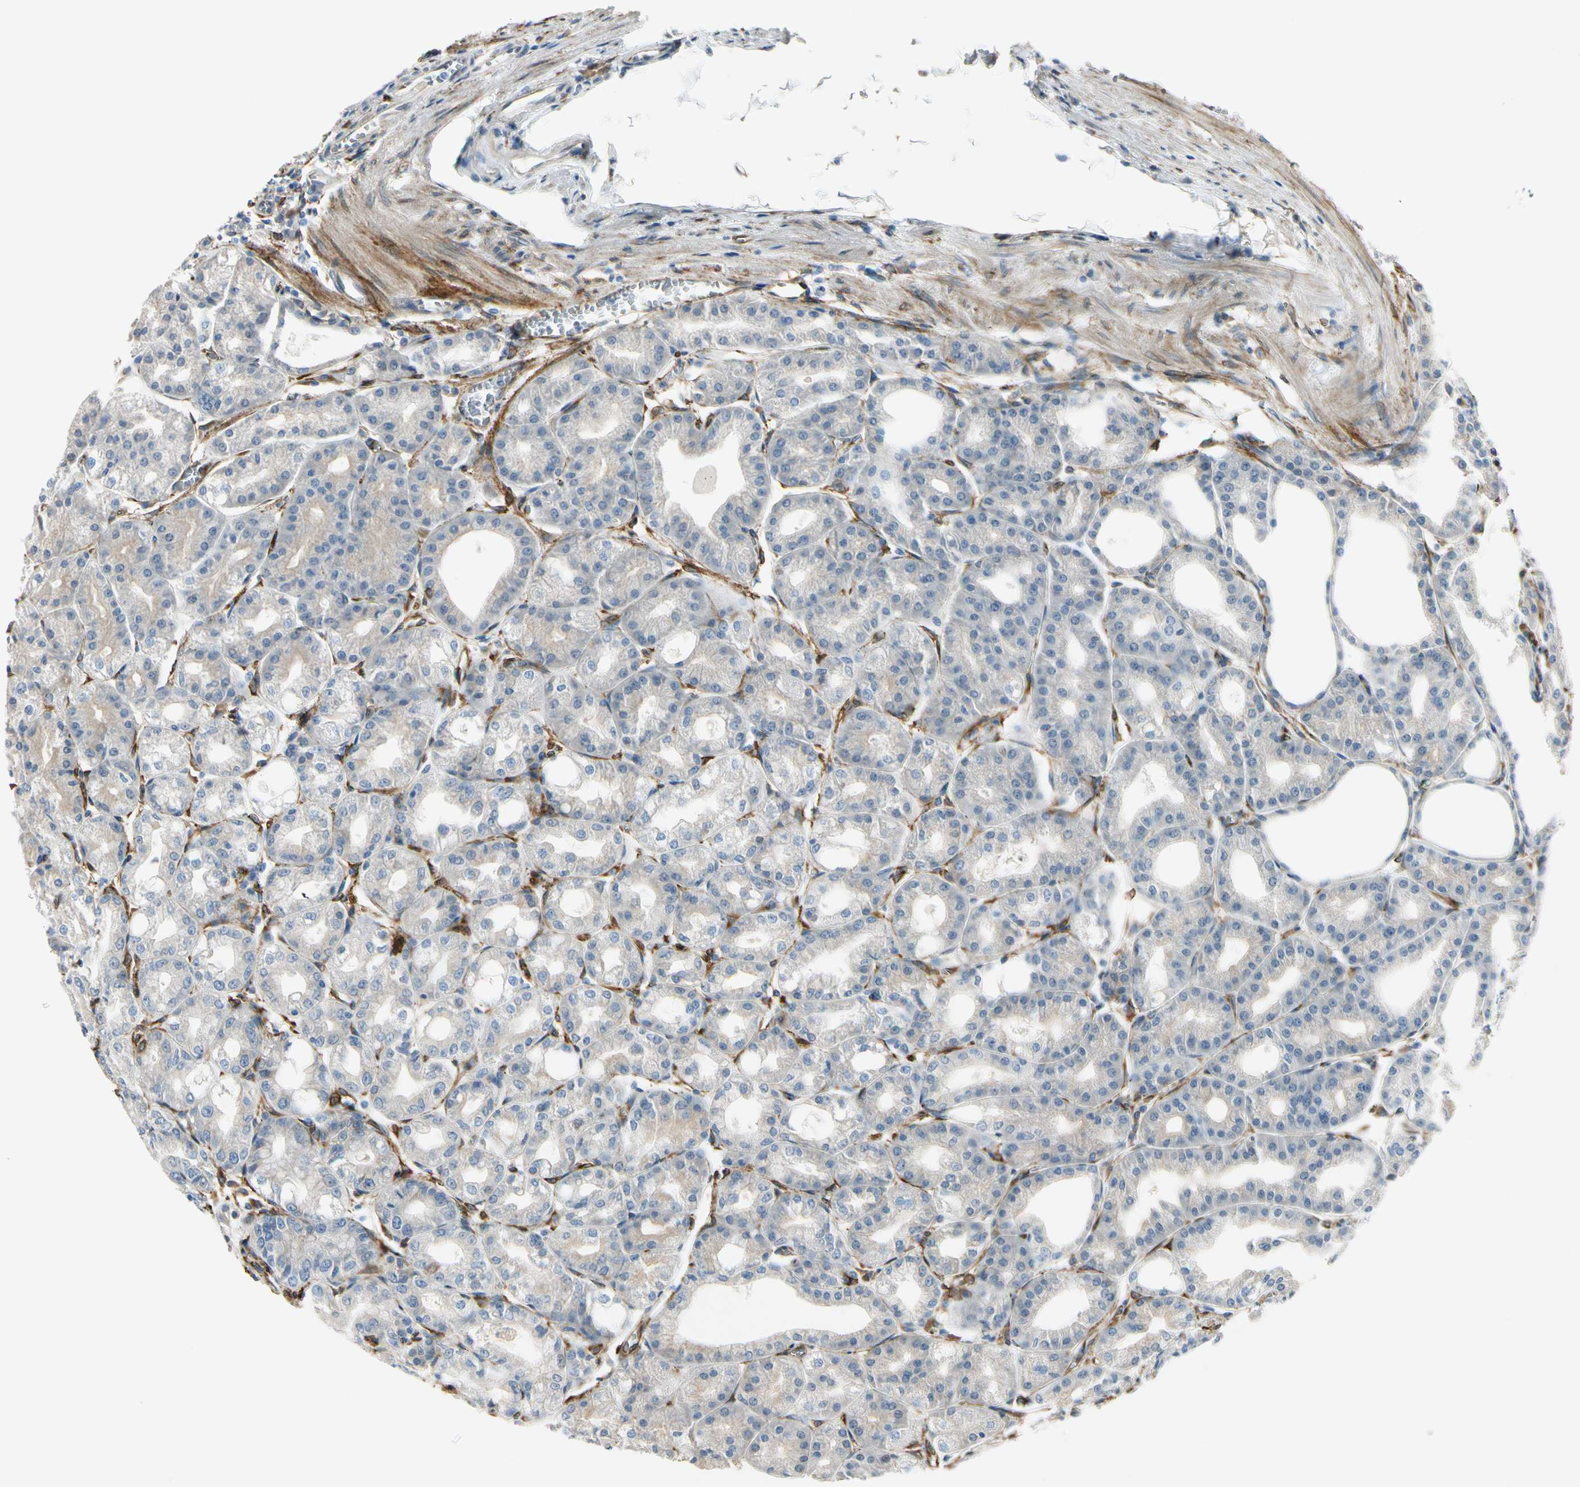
{"staining": {"intensity": "moderate", "quantity": ">75%", "location": "cytoplasmic/membranous"}, "tissue": "stomach", "cell_type": "Glandular cells", "image_type": "normal", "snomed": [{"axis": "morphology", "description": "Normal tissue, NOS"}, {"axis": "topography", "description": "Stomach, lower"}], "caption": "A high-resolution image shows immunohistochemistry (IHC) staining of unremarkable stomach, which exhibits moderate cytoplasmic/membranous positivity in about >75% of glandular cells. The staining was performed using DAB to visualize the protein expression in brown, while the nuclei were stained in blue with hematoxylin (Magnification: 20x).", "gene": "FKBP7", "patient": {"sex": "male", "age": 71}}